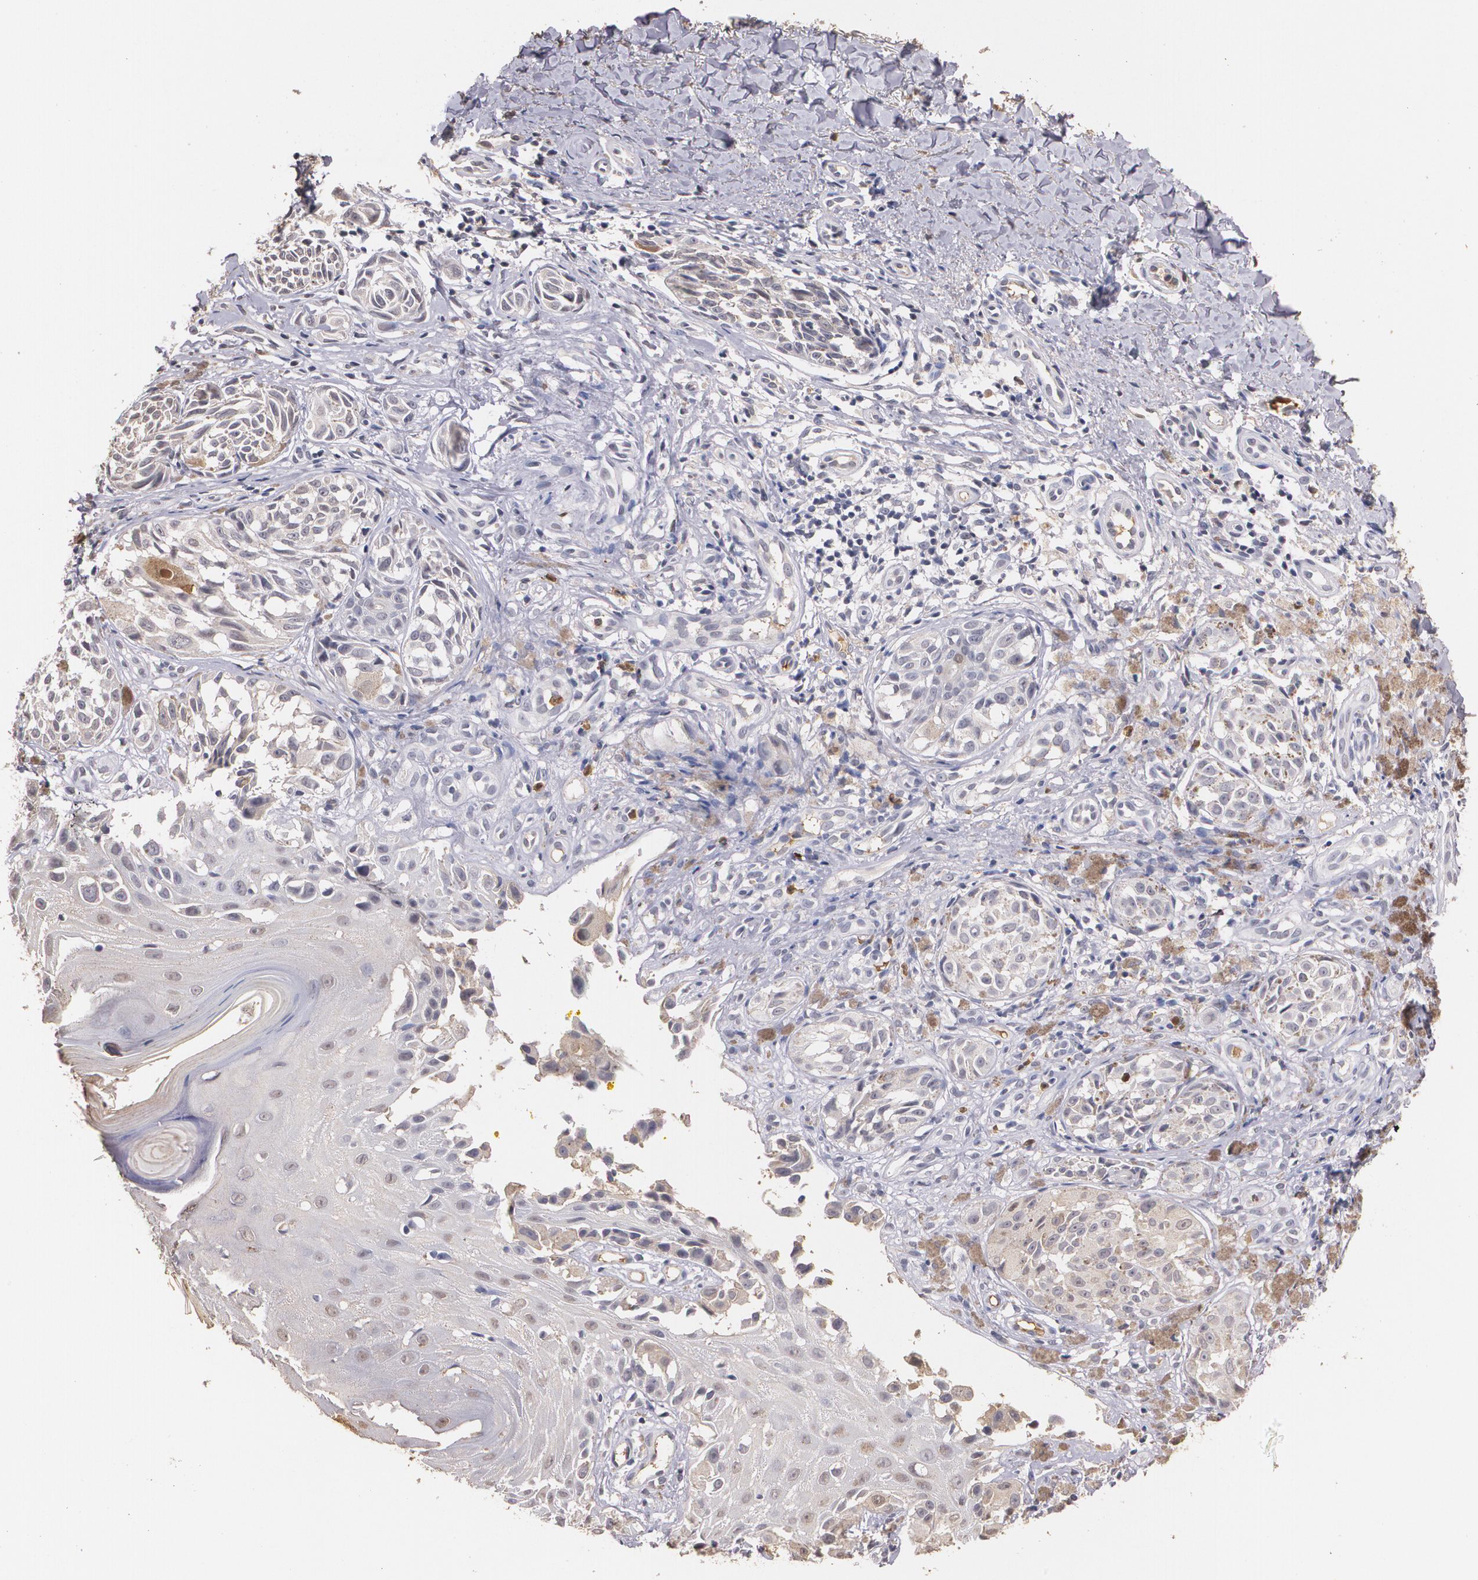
{"staining": {"intensity": "weak", "quantity": "25%-75%", "location": "cytoplasmic/membranous"}, "tissue": "melanoma", "cell_type": "Tumor cells", "image_type": "cancer", "snomed": [{"axis": "morphology", "description": "Malignant melanoma, NOS"}, {"axis": "topography", "description": "Skin"}], "caption": "Human malignant melanoma stained with a protein marker exhibits weak staining in tumor cells.", "gene": "PTS", "patient": {"sex": "male", "age": 36}}